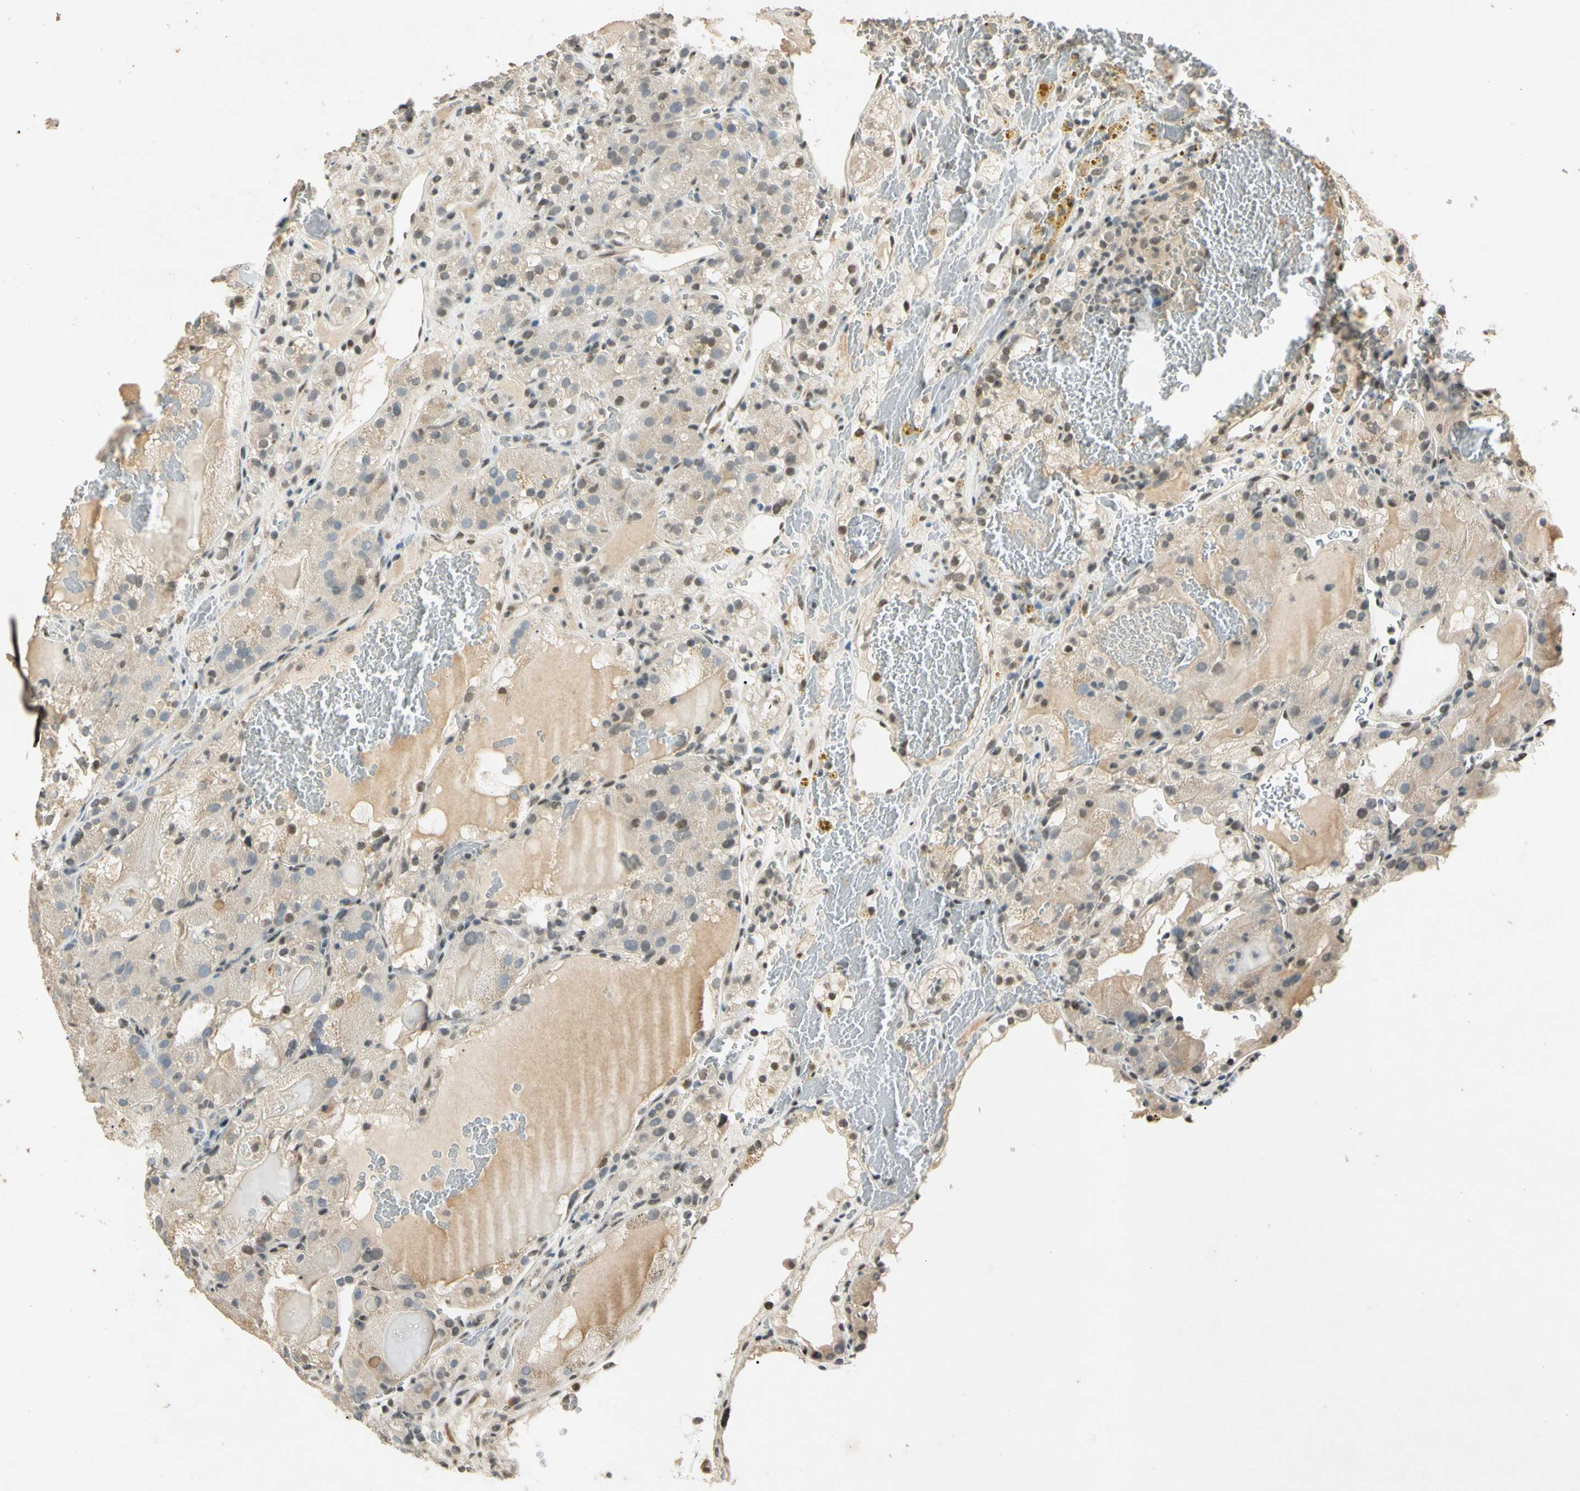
{"staining": {"intensity": "weak", "quantity": "25%-75%", "location": "cytoplasmic/membranous,nuclear"}, "tissue": "renal cancer", "cell_type": "Tumor cells", "image_type": "cancer", "snomed": [{"axis": "morphology", "description": "Normal tissue, NOS"}, {"axis": "morphology", "description": "Adenocarcinoma, NOS"}, {"axis": "topography", "description": "Kidney"}], "caption": "A brown stain shows weak cytoplasmic/membranous and nuclear staining of a protein in human renal cancer (adenocarcinoma) tumor cells.", "gene": "ZBTB4", "patient": {"sex": "male", "age": 61}}